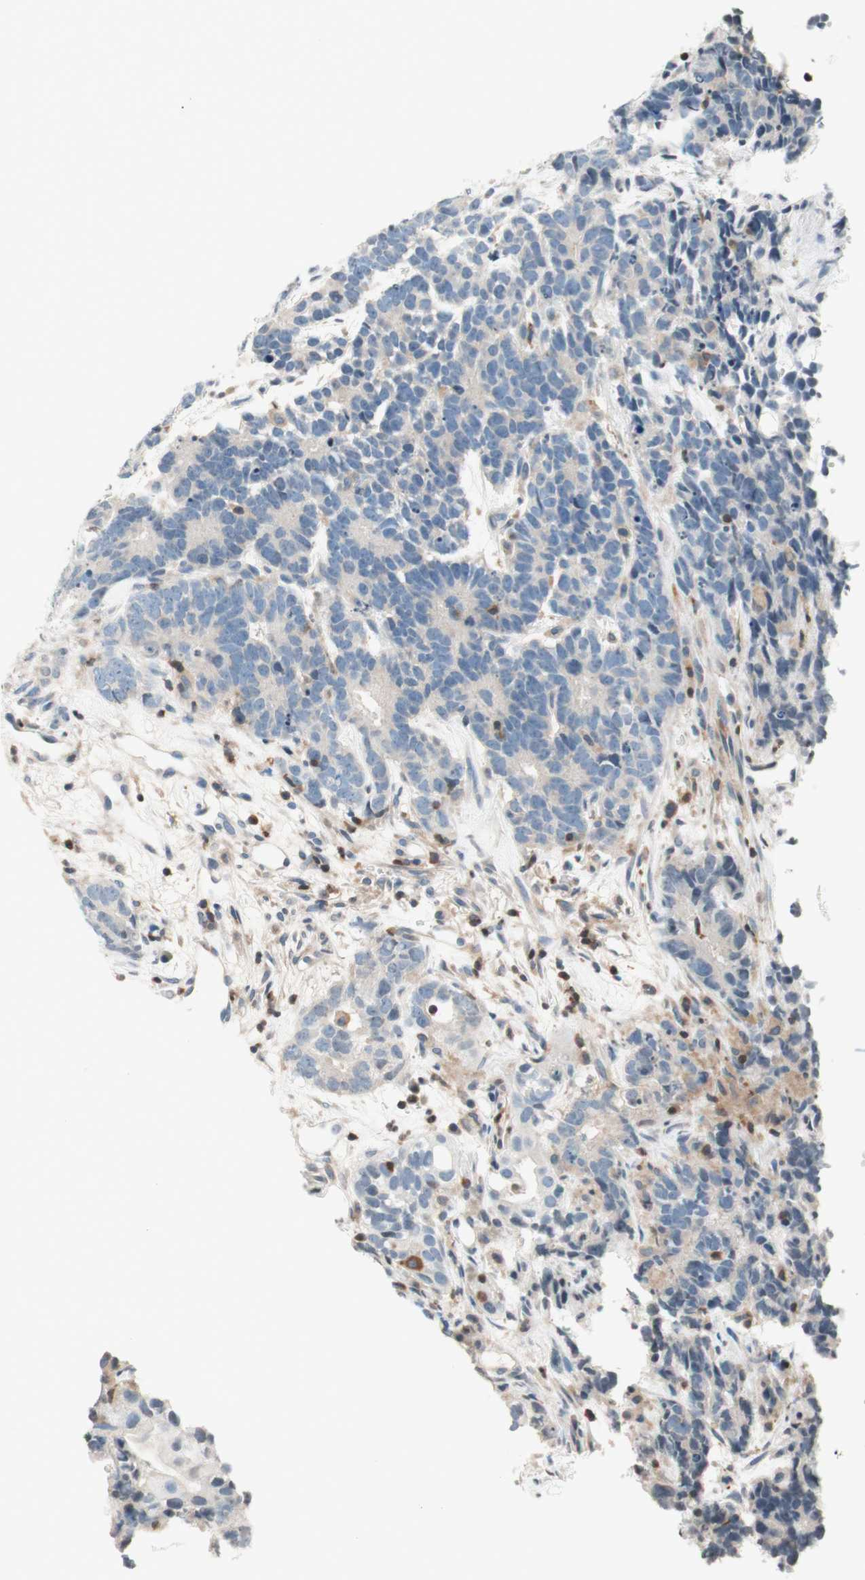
{"staining": {"intensity": "negative", "quantity": "none", "location": "none"}, "tissue": "testis cancer", "cell_type": "Tumor cells", "image_type": "cancer", "snomed": [{"axis": "morphology", "description": "Carcinoma, Embryonal, NOS"}, {"axis": "topography", "description": "Testis"}], "caption": "An immunohistochemistry photomicrograph of testis embryonal carcinoma is shown. There is no staining in tumor cells of testis embryonal carcinoma.", "gene": "WIPF1", "patient": {"sex": "male", "age": 26}}